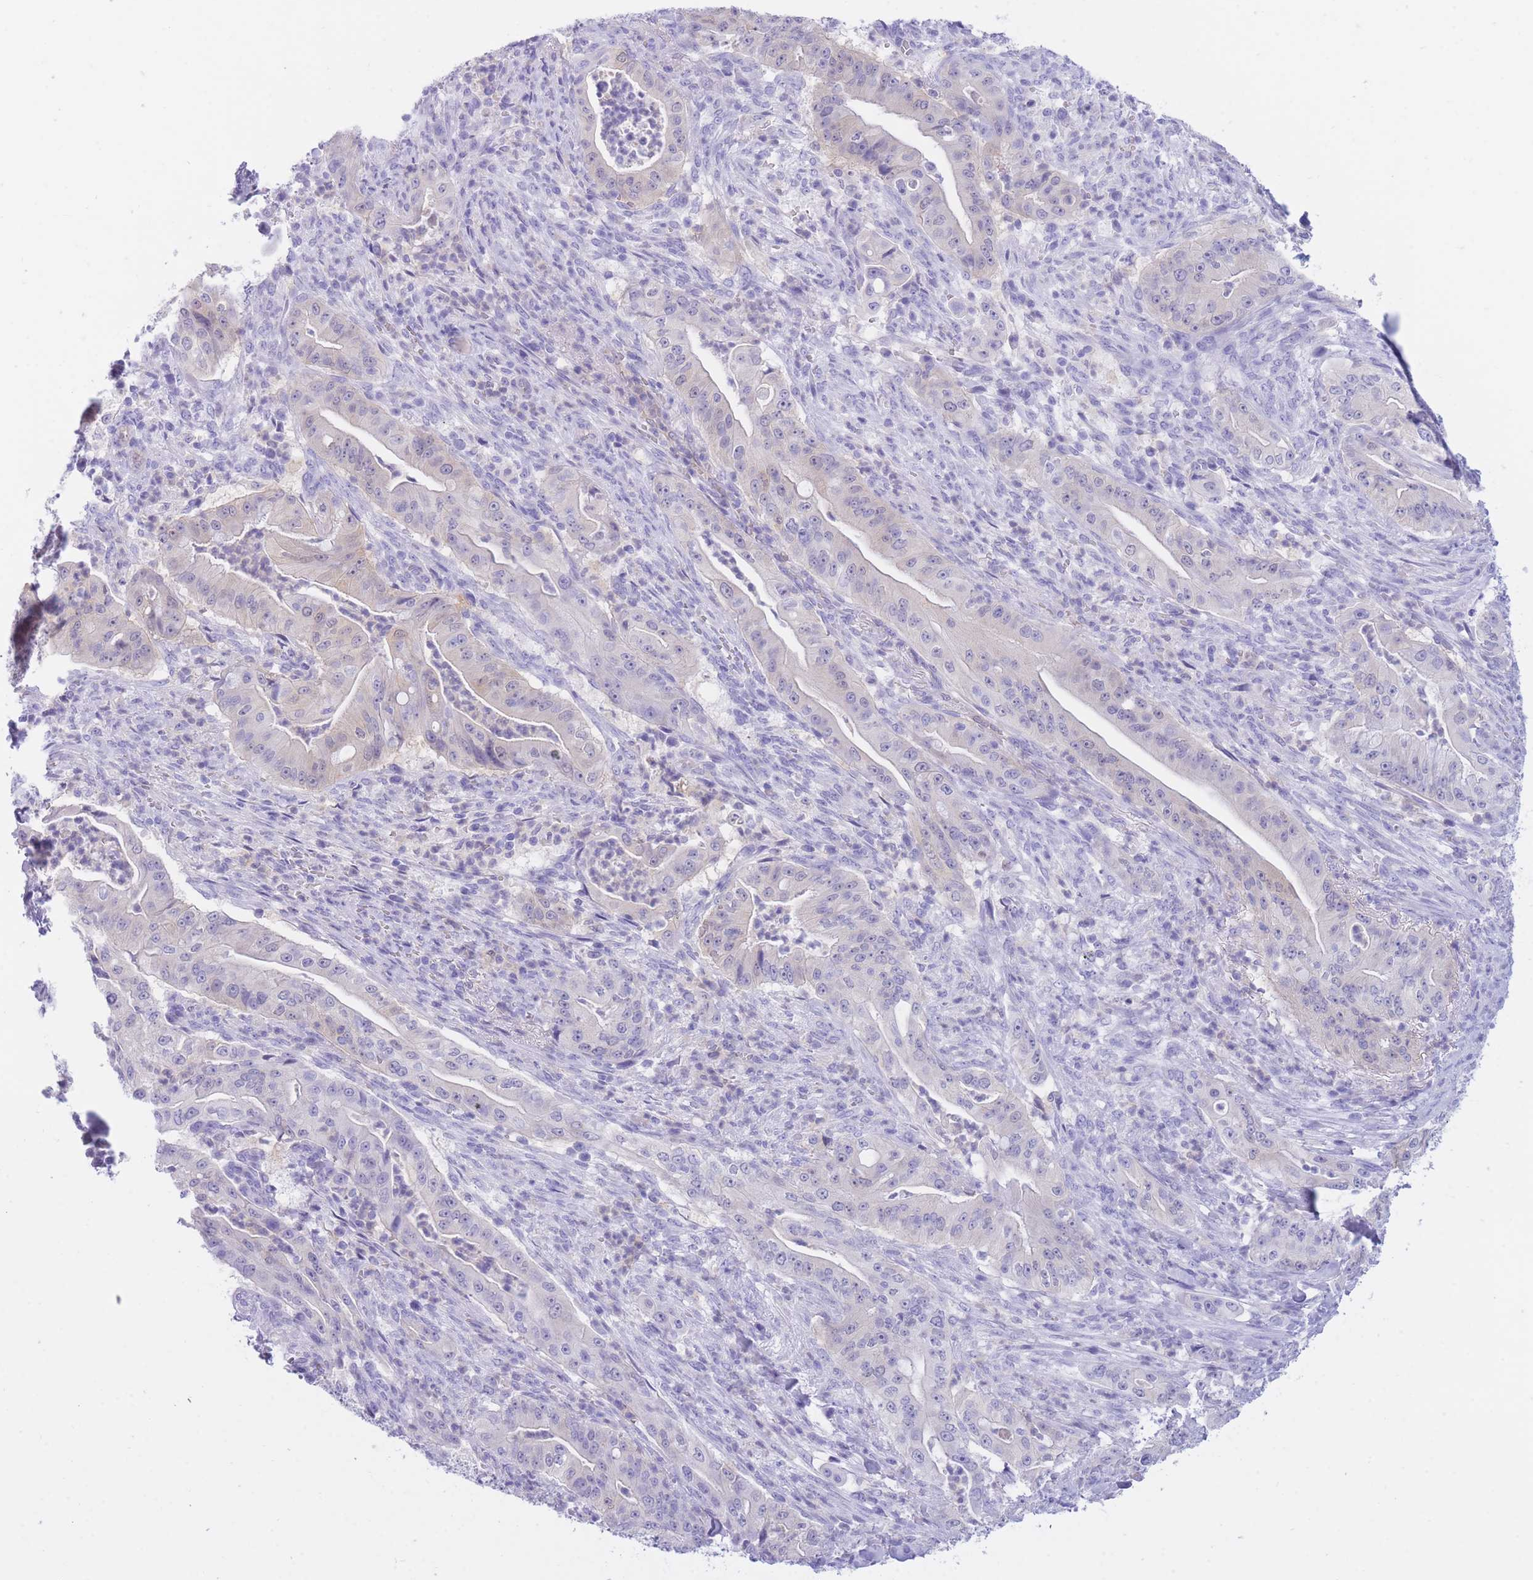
{"staining": {"intensity": "negative", "quantity": "none", "location": "none"}, "tissue": "pancreatic cancer", "cell_type": "Tumor cells", "image_type": "cancer", "snomed": [{"axis": "morphology", "description": "Adenocarcinoma, NOS"}, {"axis": "topography", "description": "Pancreas"}], "caption": "IHC photomicrograph of neoplastic tissue: pancreatic adenocarcinoma stained with DAB (3,3'-diaminobenzidine) shows no significant protein expression in tumor cells.", "gene": "SULT1A1", "patient": {"sex": "male", "age": 71}}